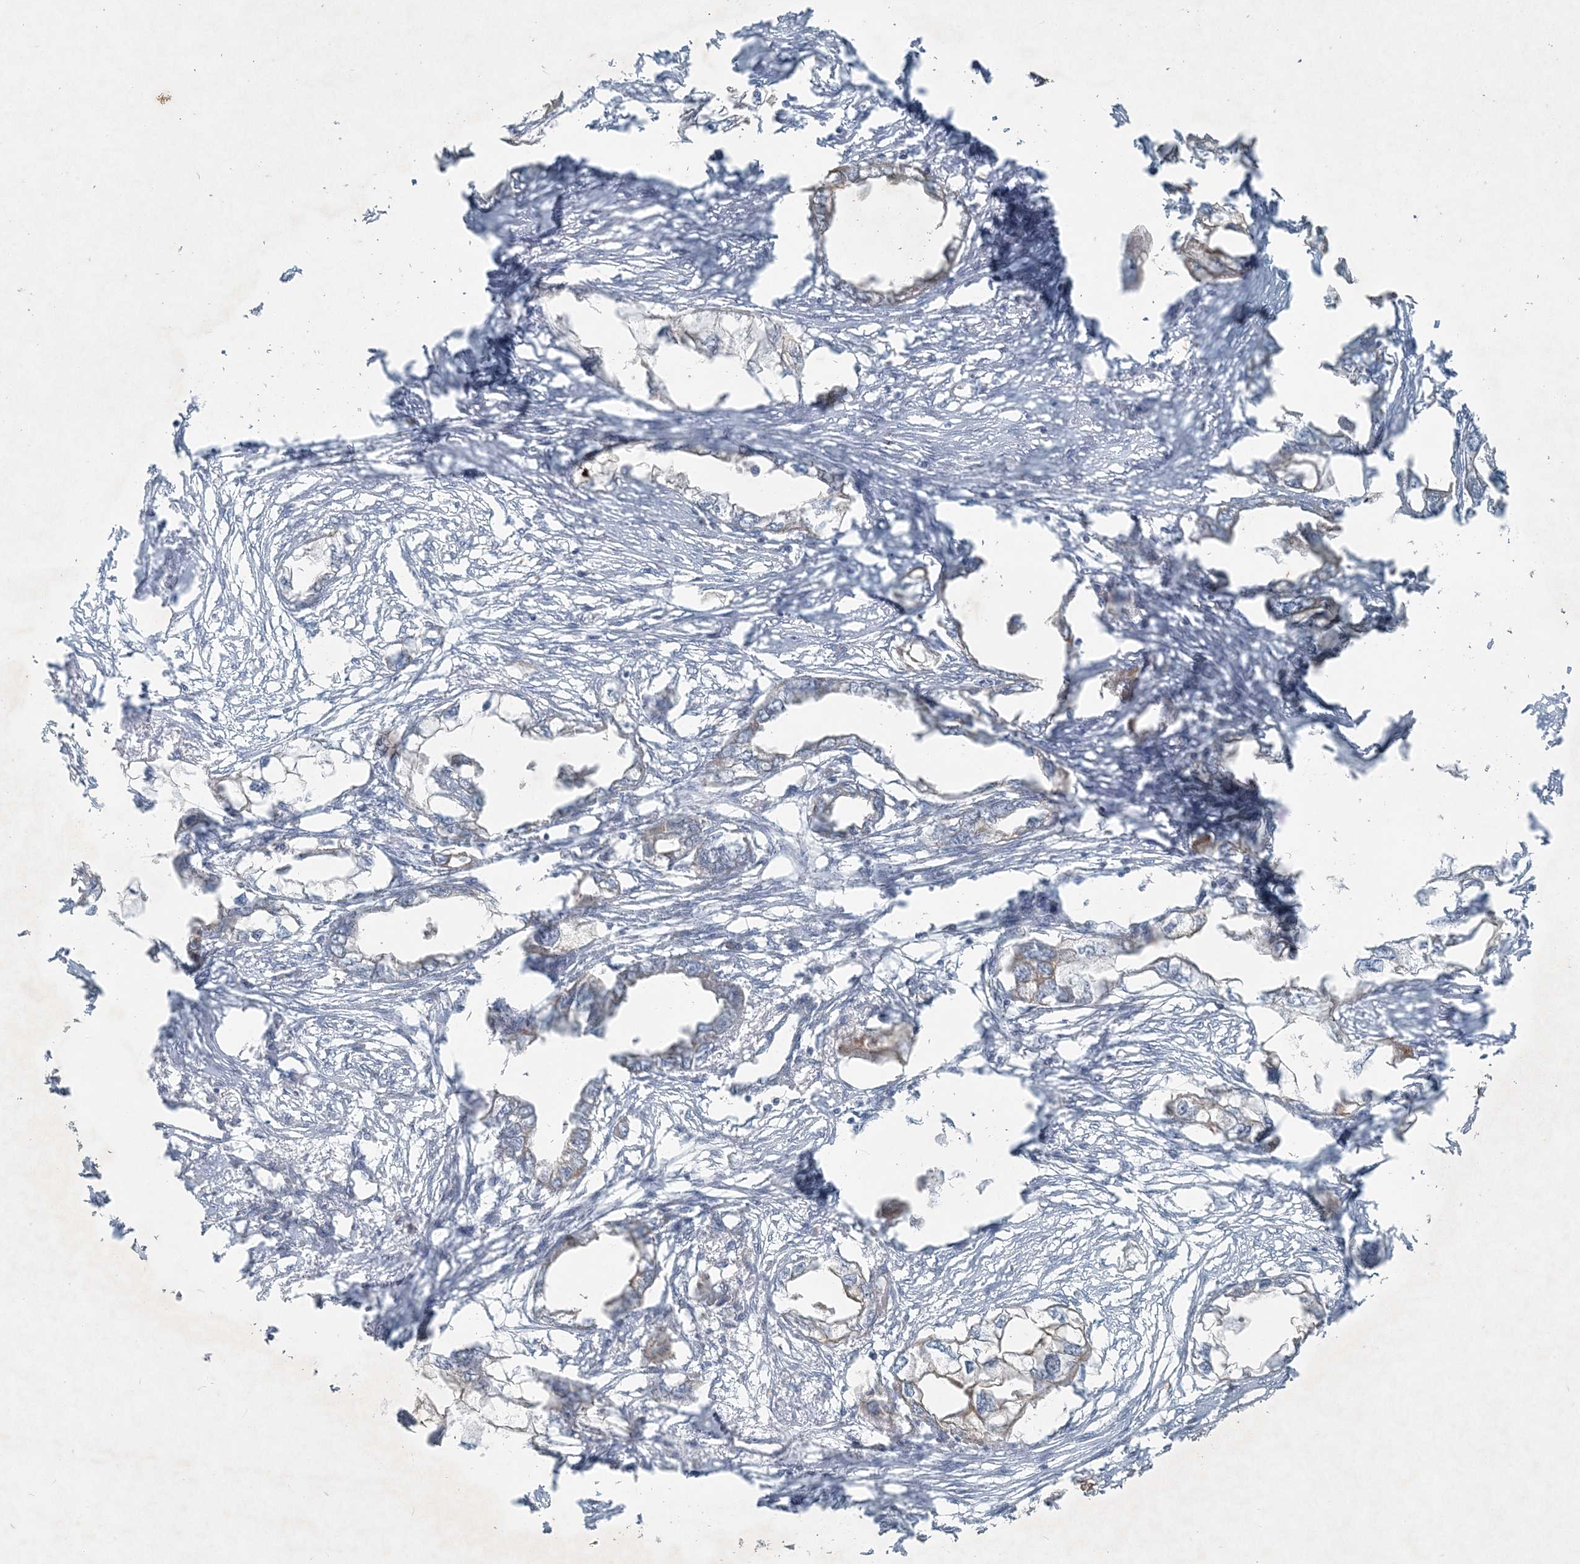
{"staining": {"intensity": "negative", "quantity": "none", "location": "none"}, "tissue": "endometrial cancer", "cell_type": "Tumor cells", "image_type": "cancer", "snomed": [{"axis": "morphology", "description": "Adenocarcinoma, NOS"}, {"axis": "morphology", "description": "Adenocarcinoma, metastatic, NOS"}, {"axis": "topography", "description": "Adipose tissue"}, {"axis": "topography", "description": "Endometrium"}], "caption": "The immunohistochemistry photomicrograph has no significant positivity in tumor cells of endometrial metastatic adenocarcinoma tissue.", "gene": "PC", "patient": {"sex": "female", "age": 67}}